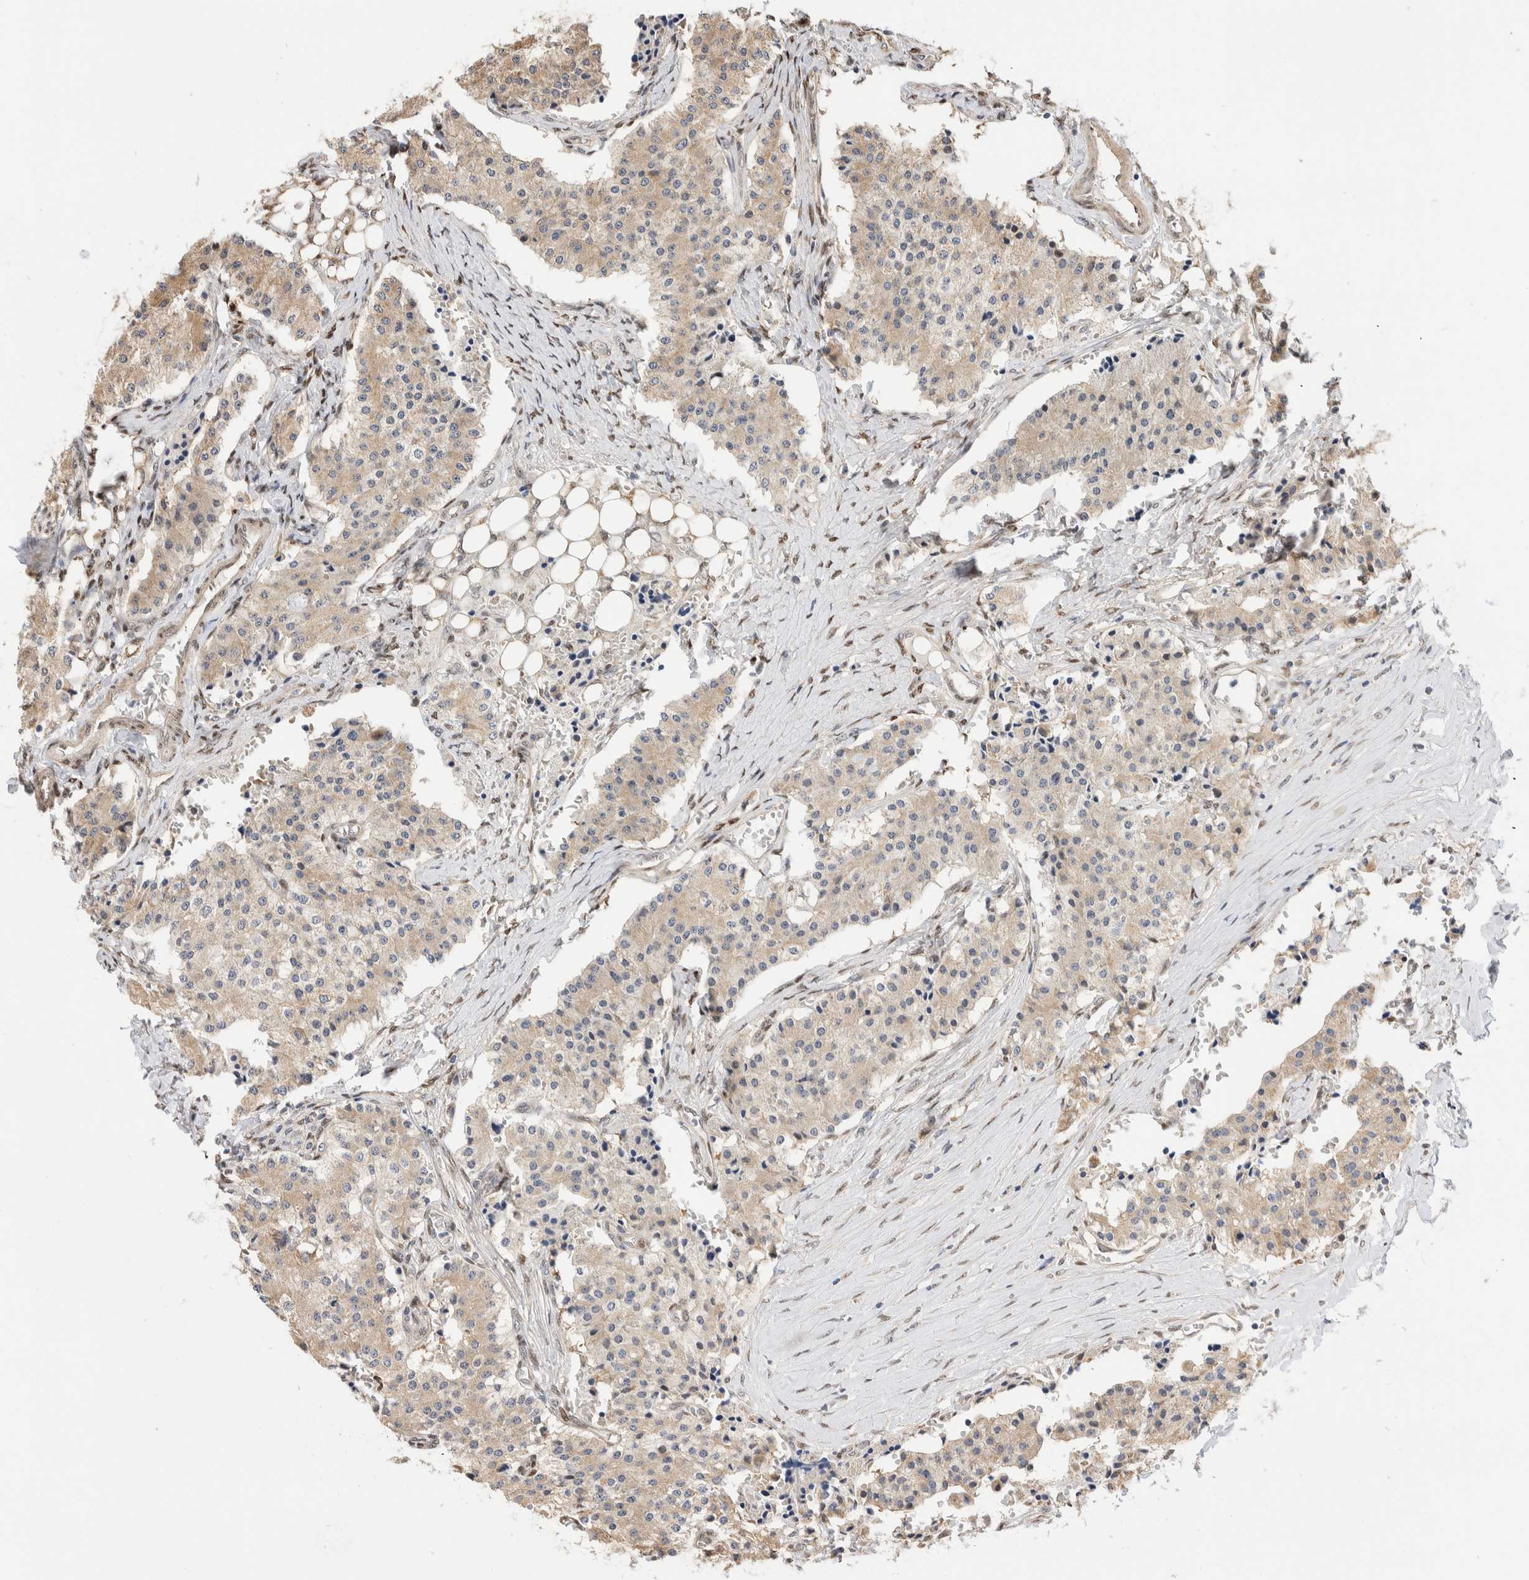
{"staining": {"intensity": "moderate", "quantity": ">75%", "location": "cytoplasmic/membranous"}, "tissue": "carcinoid", "cell_type": "Tumor cells", "image_type": "cancer", "snomed": [{"axis": "morphology", "description": "Carcinoid, malignant, NOS"}, {"axis": "topography", "description": "Colon"}], "caption": "Immunohistochemical staining of carcinoid displays medium levels of moderate cytoplasmic/membranous protein positivity in about >75% of tumor cells.", "gene": "NSMAF", "patient": {"sex": "female", "age": 52}}